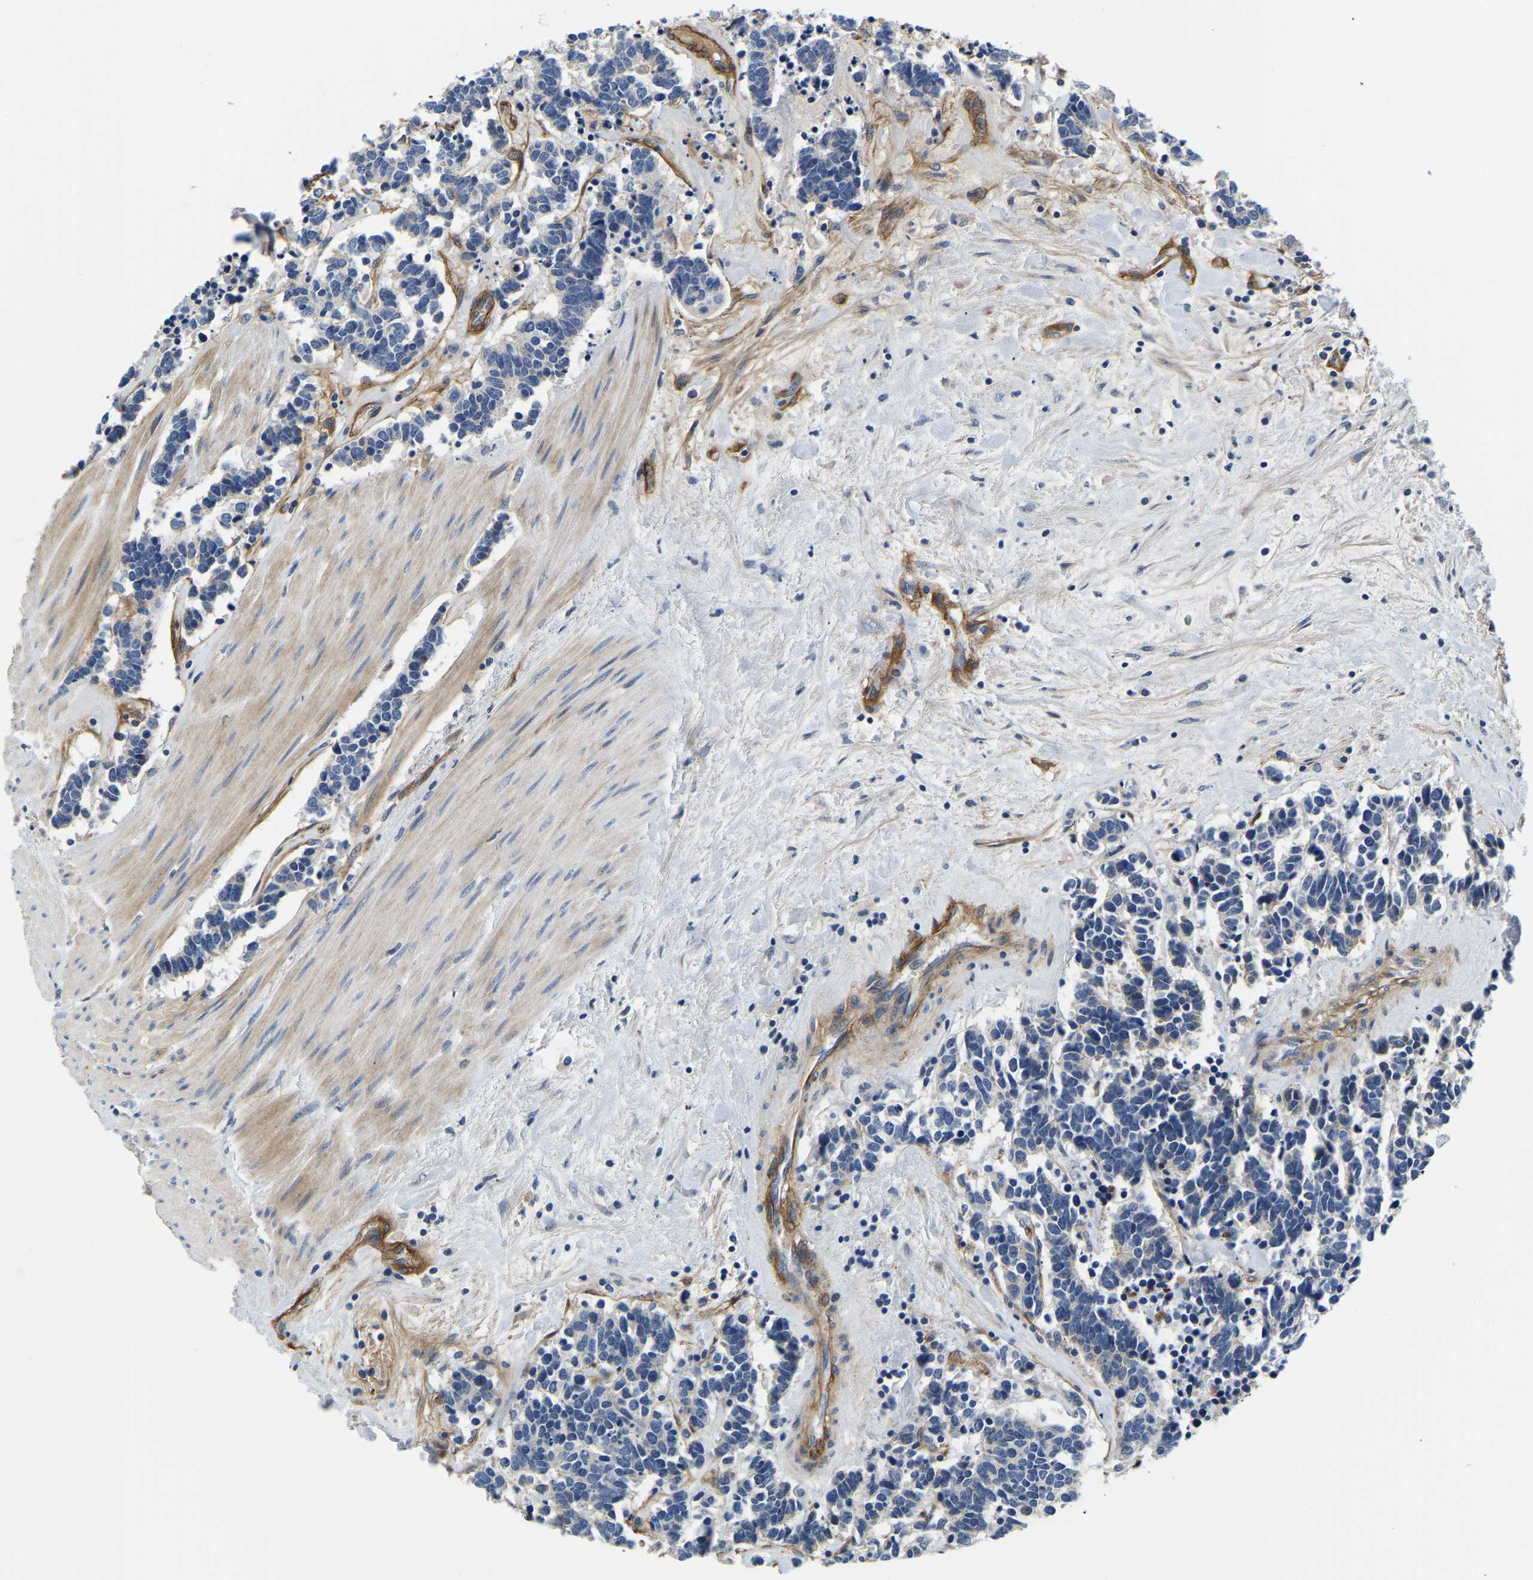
{"staining": {"intensity": "negative", "quantity": "none", "location": "none"}, "tissue": "carcinoid", "cell_type": "Tumor cells", "image_type": "cancer", "snomed": [{"axis": "morphology", "description": "Carcinoma, NOS"}, {"axis": "morphology", "description": "Carcinoid, malignant, NOS"}, {"axis": "topography", "description": "Urinary bladder"}], "caption": "Tumor cells are negative for brown protein staining in carcinoid. (DAB IHC with hematoxylin counter stain).", "gene": "LIAS", "patient": {"sex": "male", "age": 57}}